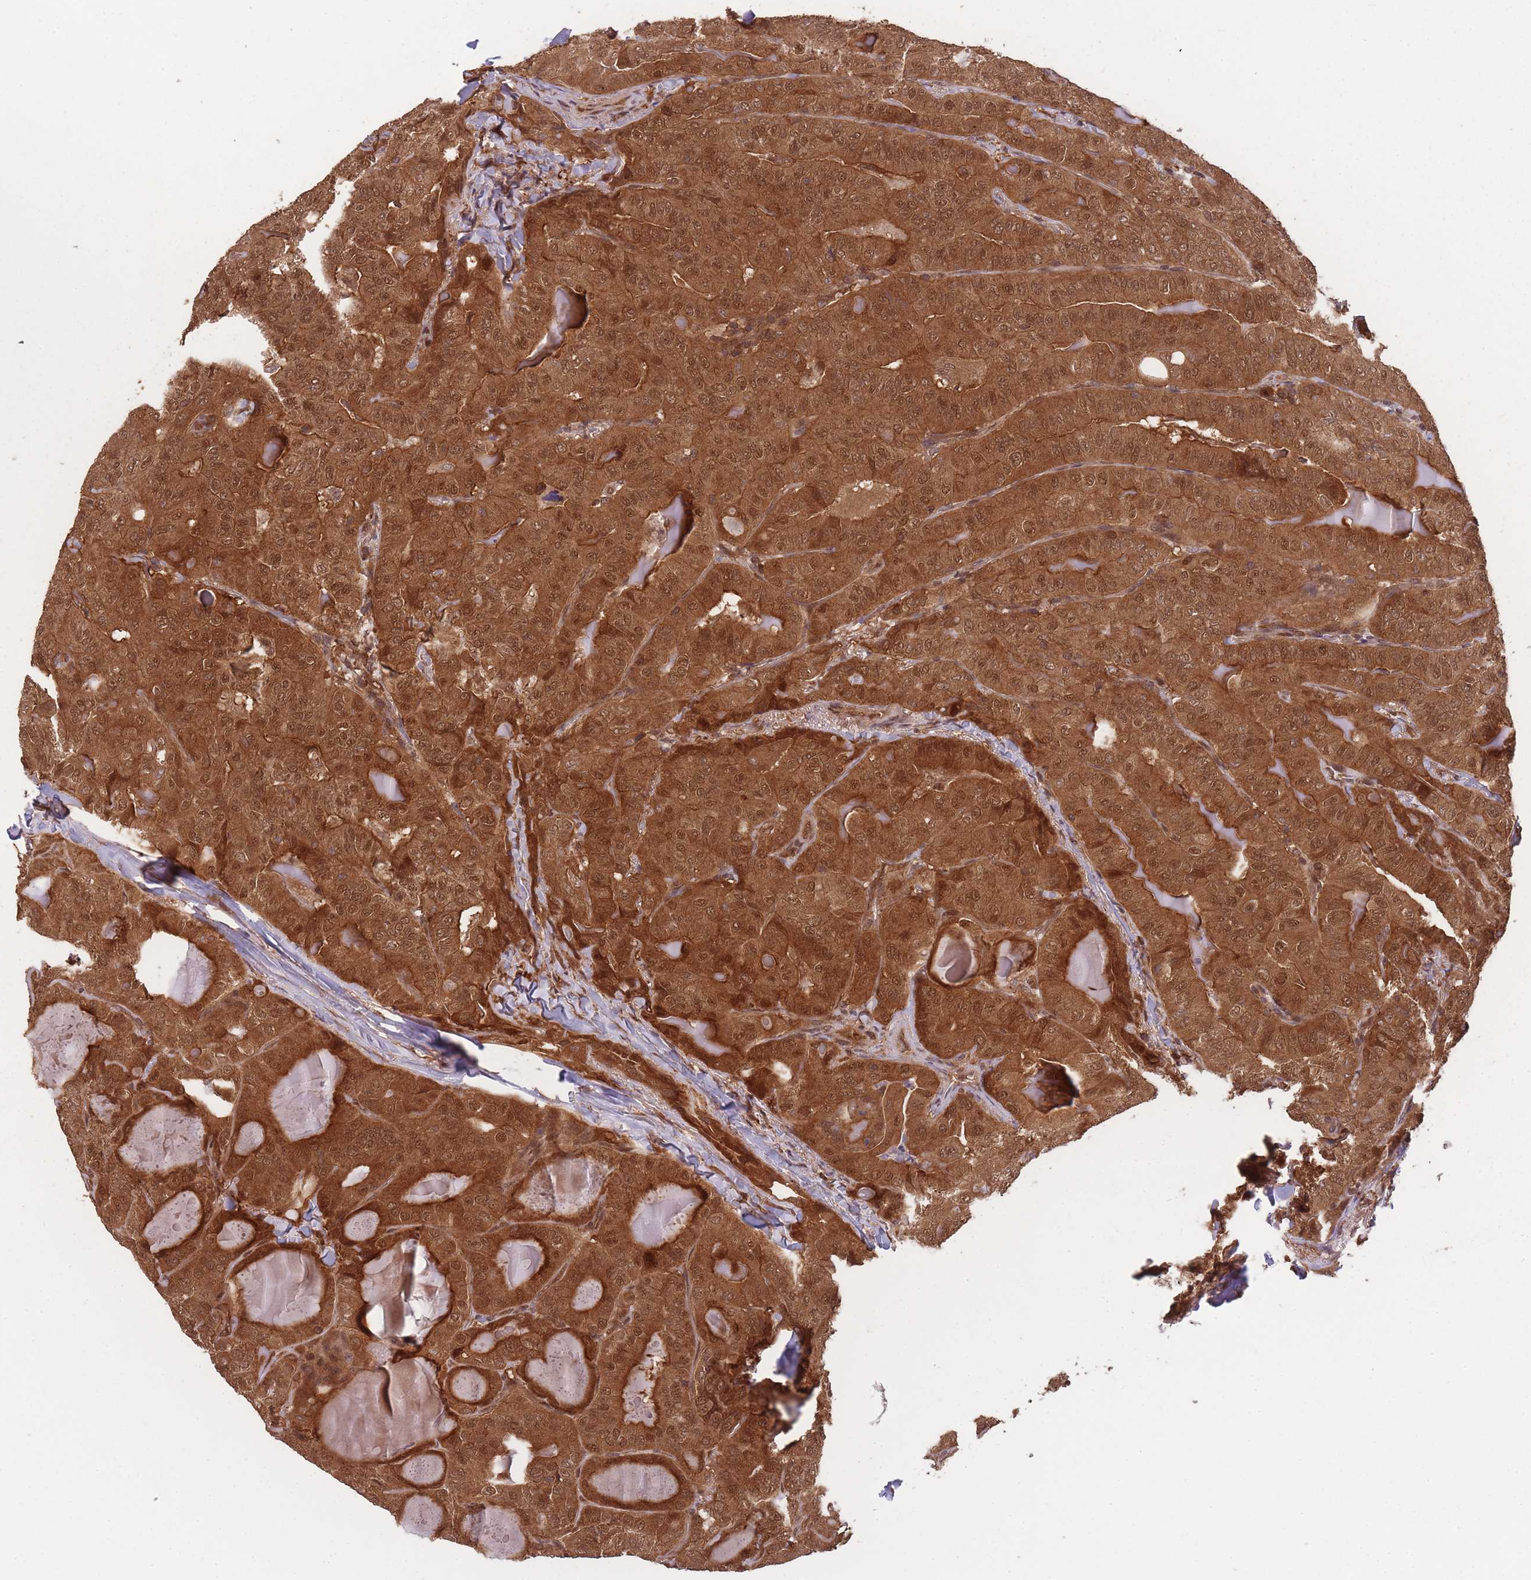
{"staining": {"intensity": "strong", "quantity": ">75%", "location": "cytoplasmic/membranous,nuclear"}, "tissue": "thyroid cancer", "cell_type": "Tumor cells", "image_type": "cancer", "snomed": [{"axis": "morphology", "description": "Papillary adenocarcinoma, NOS"}, {"axis": "topography", "description": "Thyroid gland"}], "caption": "Human thyroid cancer (papillary adenocarcinoma) stained for a protein (brown) demonstrates strong cytoplasmic/membranous and nuclear positive positivity in approximately >75% of tumor cells.", "gene": "PPP6R3", "patient": {"sex": "female", "age": 68}}